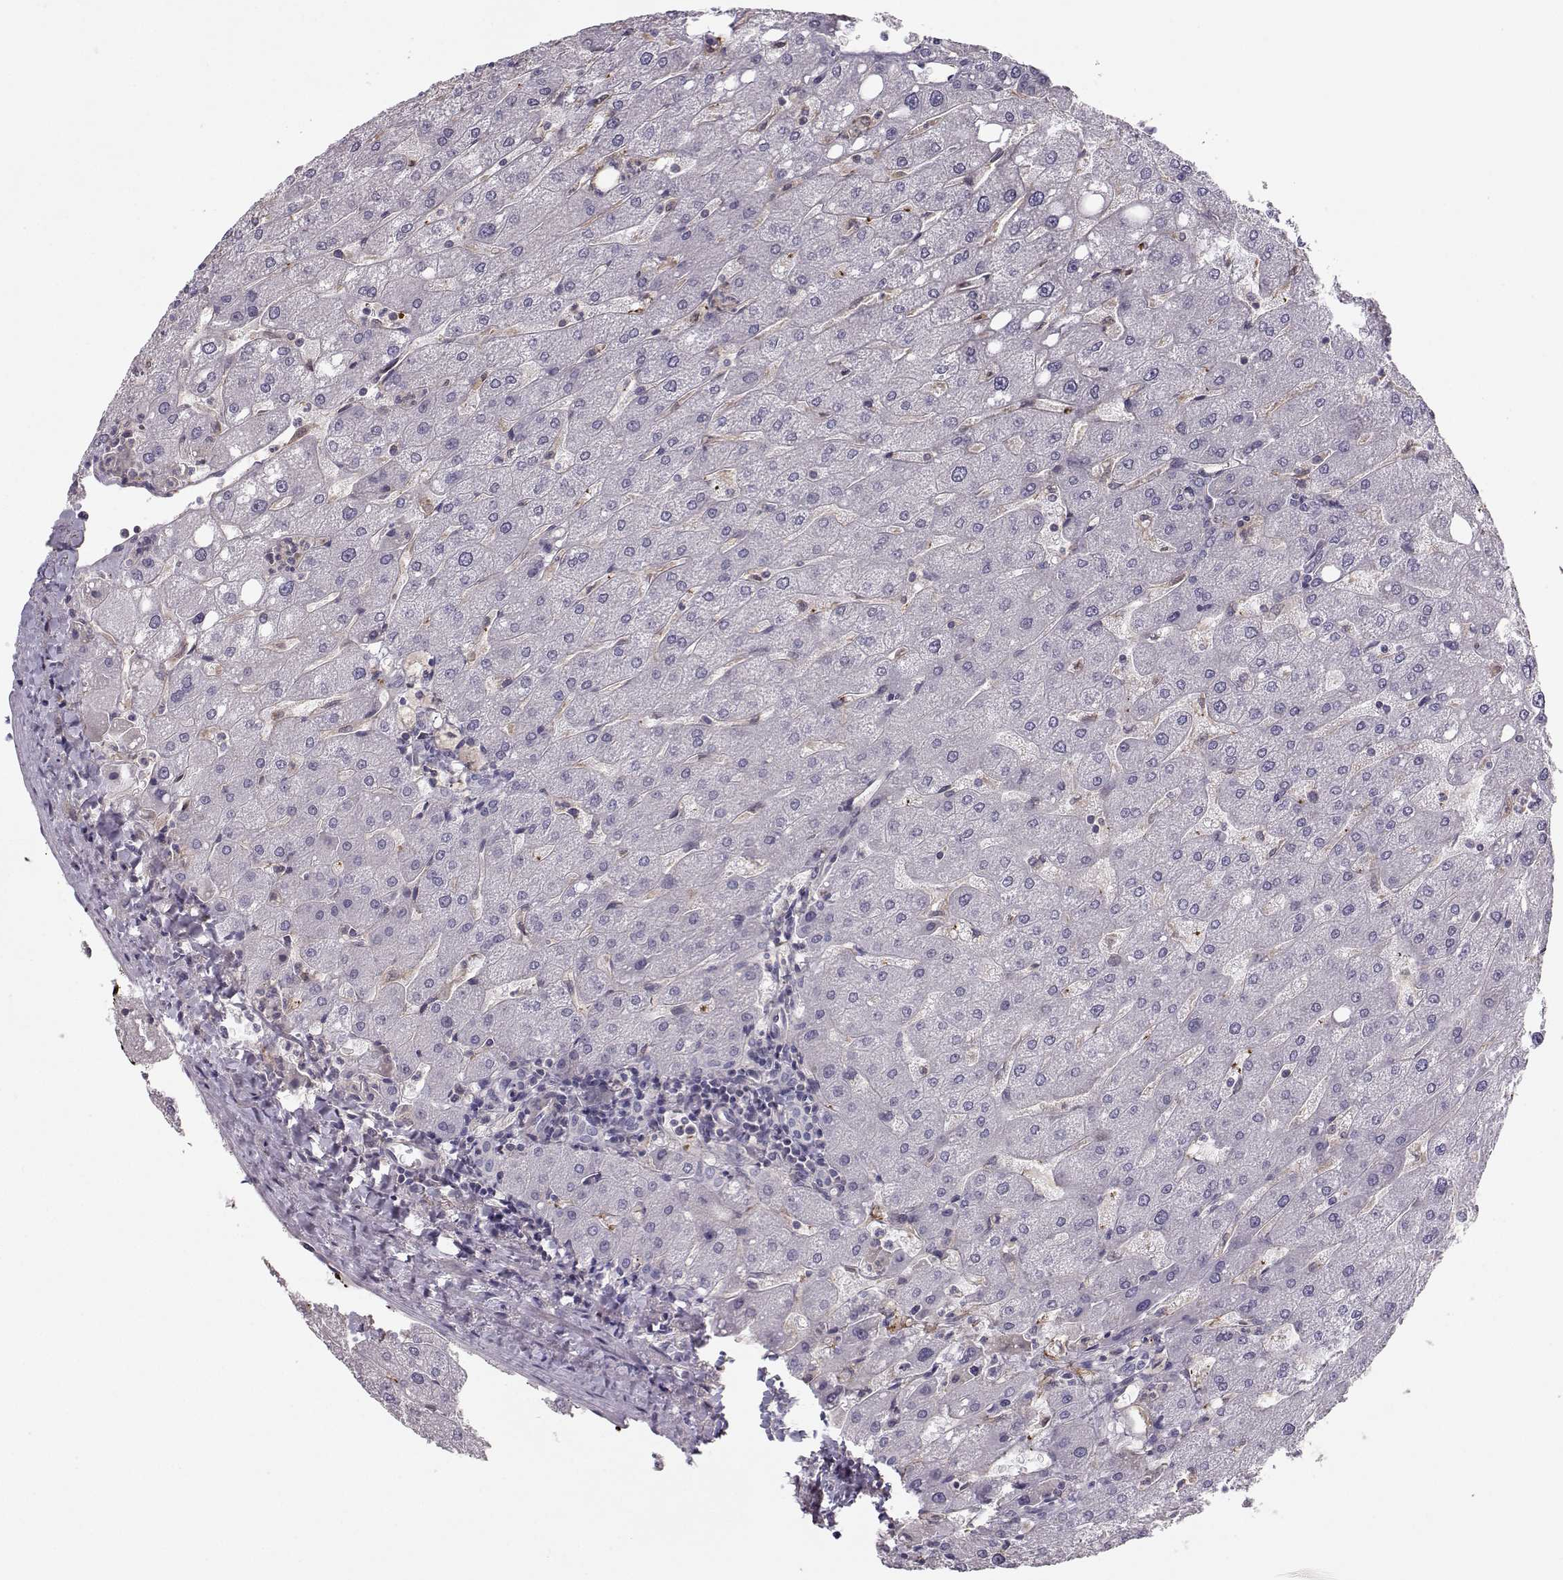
{"staining": {"intensity": "negative", "quantity": "none", "location": "none"}, "tissue": "liver", "cell_type": "Cholangiocytes", "image_type": "normal", "snomed": [{"axis": "morphology", "description": "Normal tissue, NOS"}, {"axis": "topography", "description": "Liver"}], "caption": "The image exhibits no staining of cholangiocytes in normal liver. (DAB (3,3'-diaminobenzidine) IHC with hematoxylin counter stain).", "gene": "ASB16", "patient": {"sex": "male", "age": 67}}